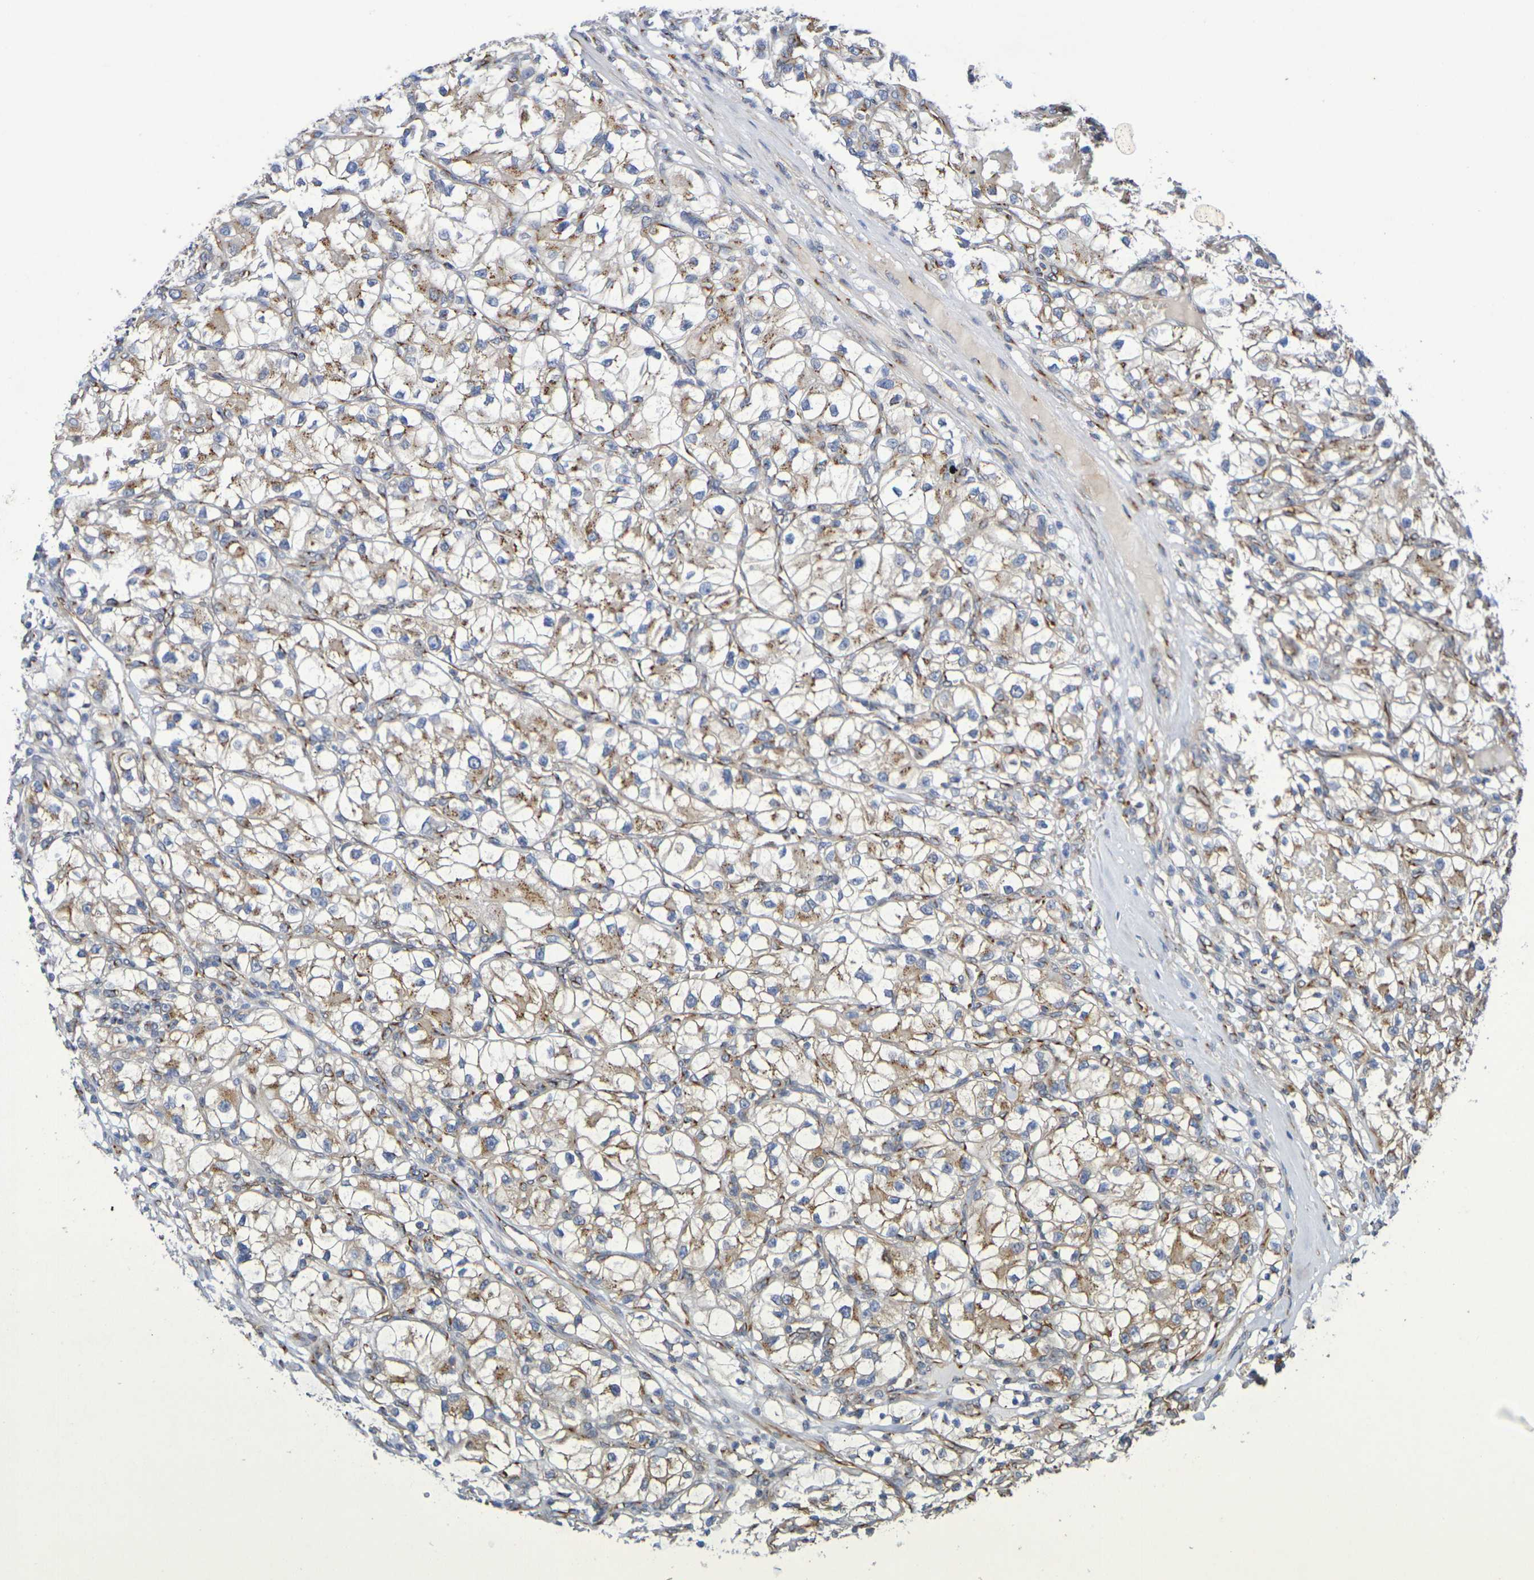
{"staining": {"intensity": "moderate", "quantity": "25%-75%", "location": "cytoplasmic/membranous"}, "tissue": "renal cancer", "cell_type": "Tumor cells", "image_type": "cancer", "snomed": [{"axis": "morphology", "description": "Adenocarcinoma, NOS"}, {"axis": "topography", "description": "Kidney"}], "caption": "Renal cancer stained for a protein displays moderate cytoplasmic/membranous positivity in tumor cells. The protein of interest is shown in brown color, while the nuclei are stained blue.", "gene": "DCP2", "patient": {"sex": "female", "age": 57}}